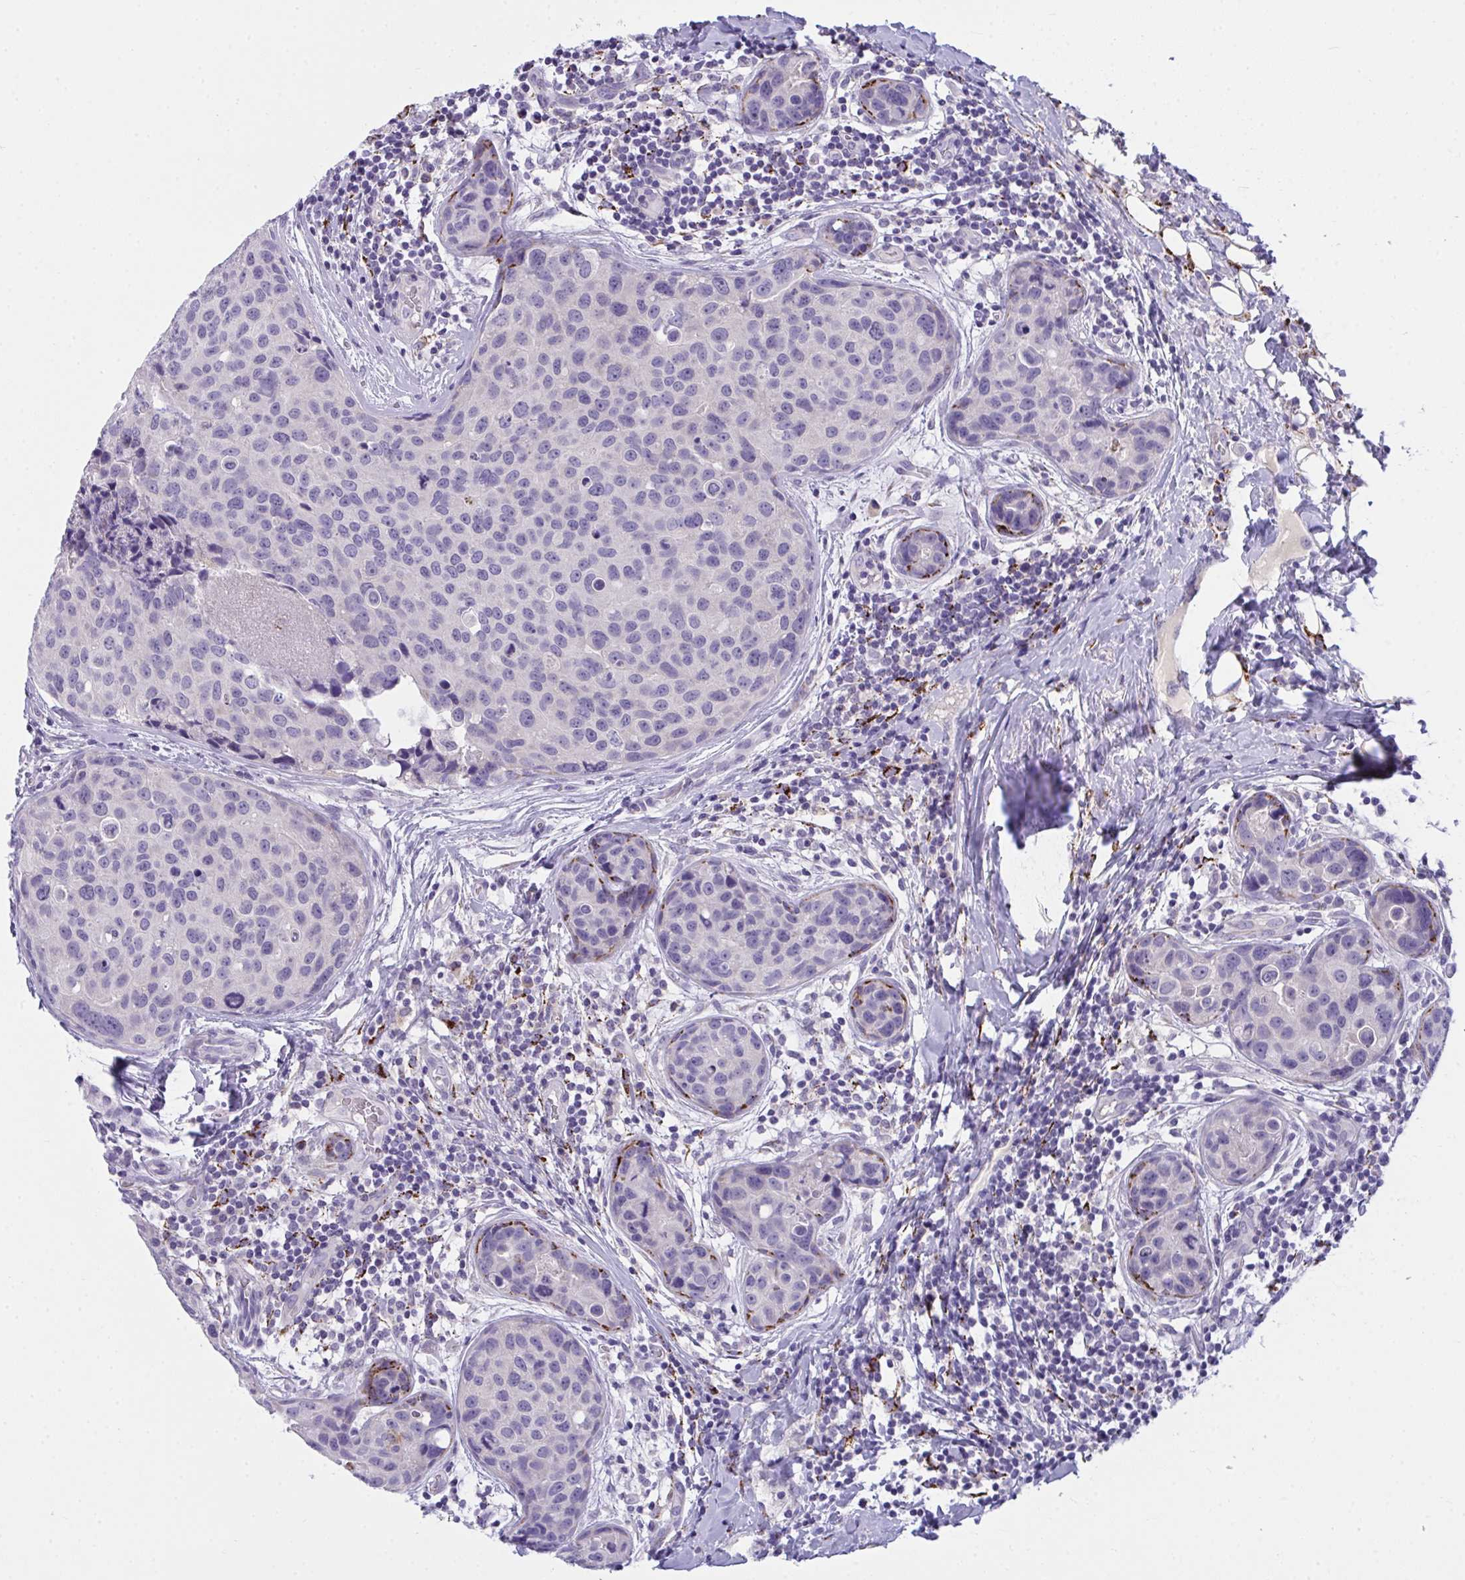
{"staining": {"intensity": "negative", "quantity": "none", "location": "none"}, "tissue": "breast cancer", "cell_type": "Tumor cells", "image_type": "cancer", "snomed": [{"axis": "morphology", "description": "Duct carcinoma"}, {"axis": "topography", "description": "Breast"}], "caption": "Histopathology image shows no significant protein expression in tumor cells of breast cancer (infiltrating ductal carcinoma).", "gene": "SEMA6B", "patient": {"sex": "female", "age": 24}}